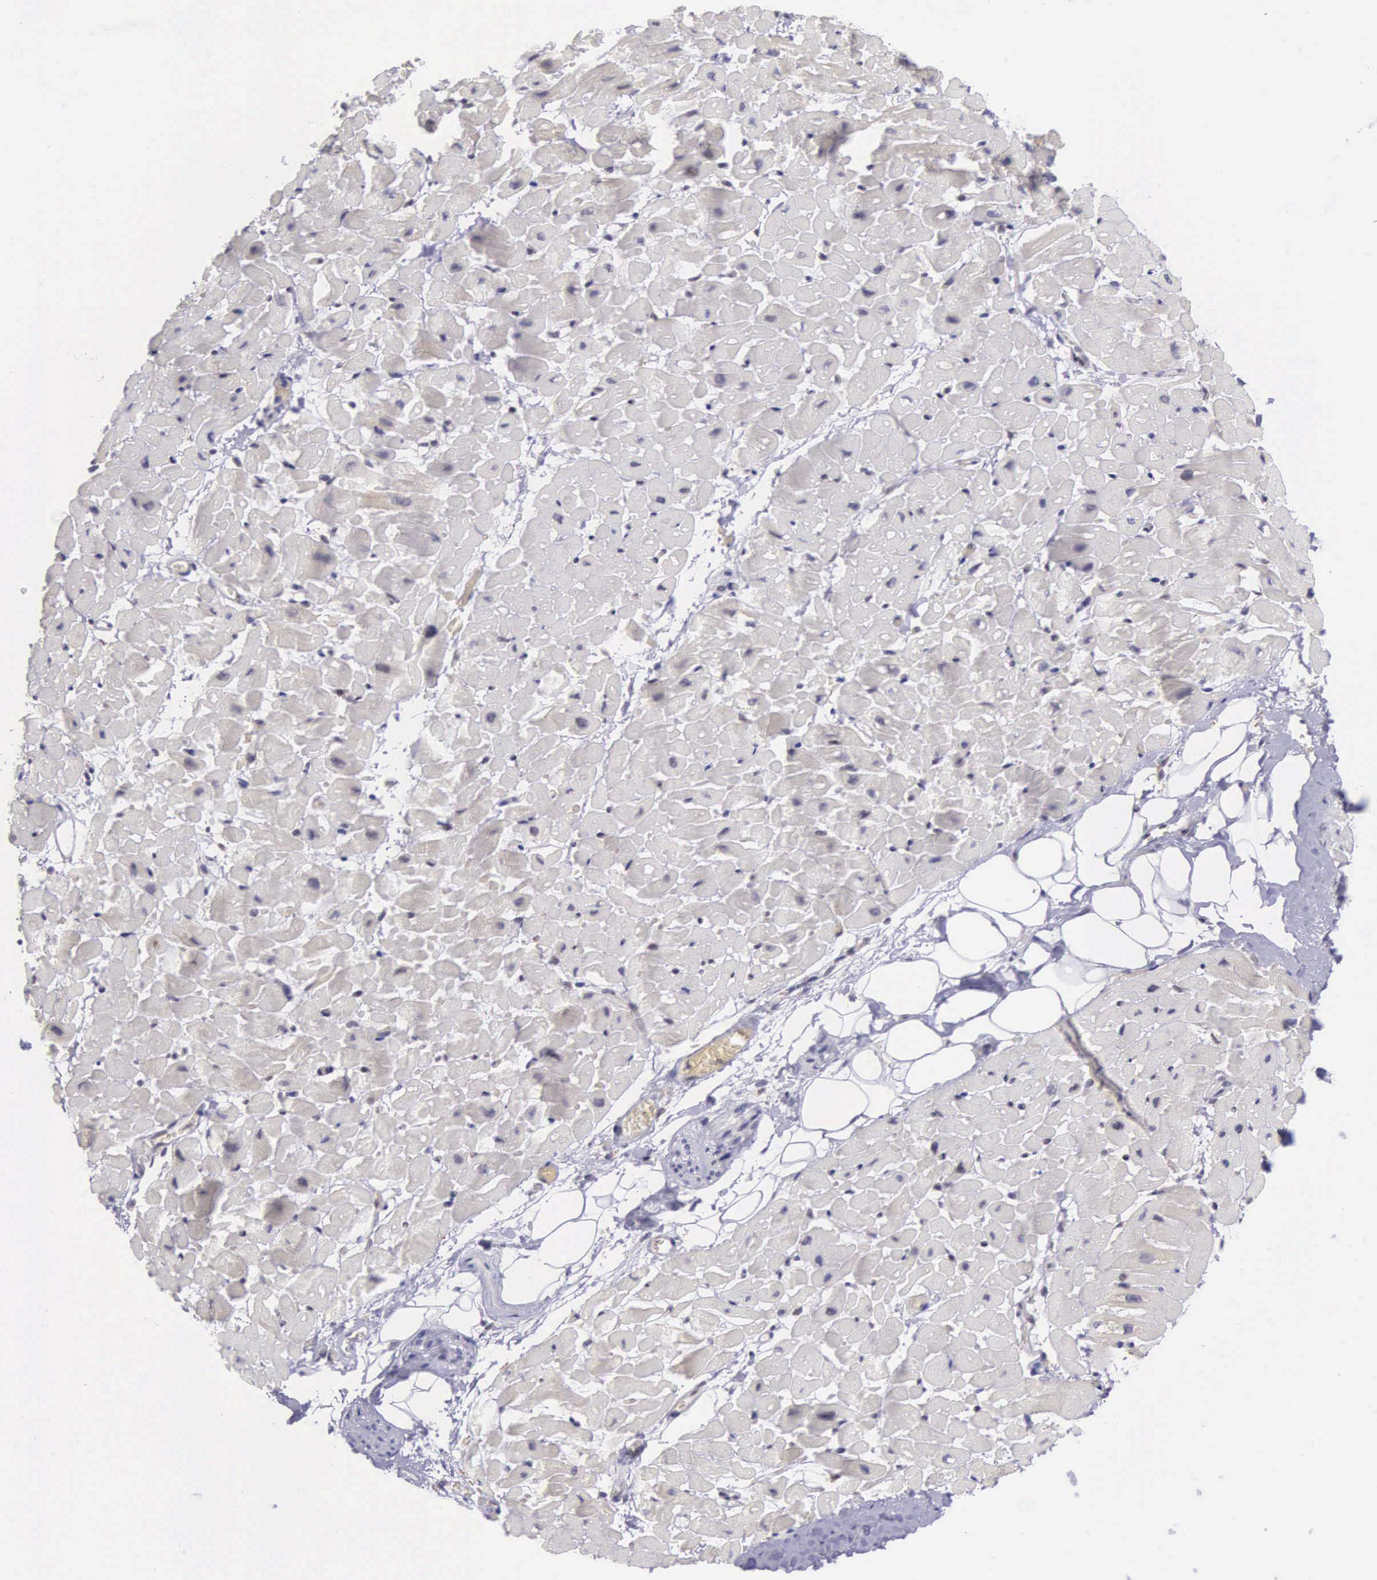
{"staining": {"intensity": "negative", "quantity": "none", "location": "none"}, "tissue": "heart muscle", "cell_type": "Cardiomyocytes", "image_type": "normal", "snomed": [{"axis": "morphology", "description": "Normal tissue, NOS"}, {"axis": "topography", "description": "Heart"}], "caption": "Heart muscle stained for a protein using IHC exhibits no positivity cardiomyocytes.", "gene": "SLC25A21", "patient": {"sex": "male", "age": 45}}